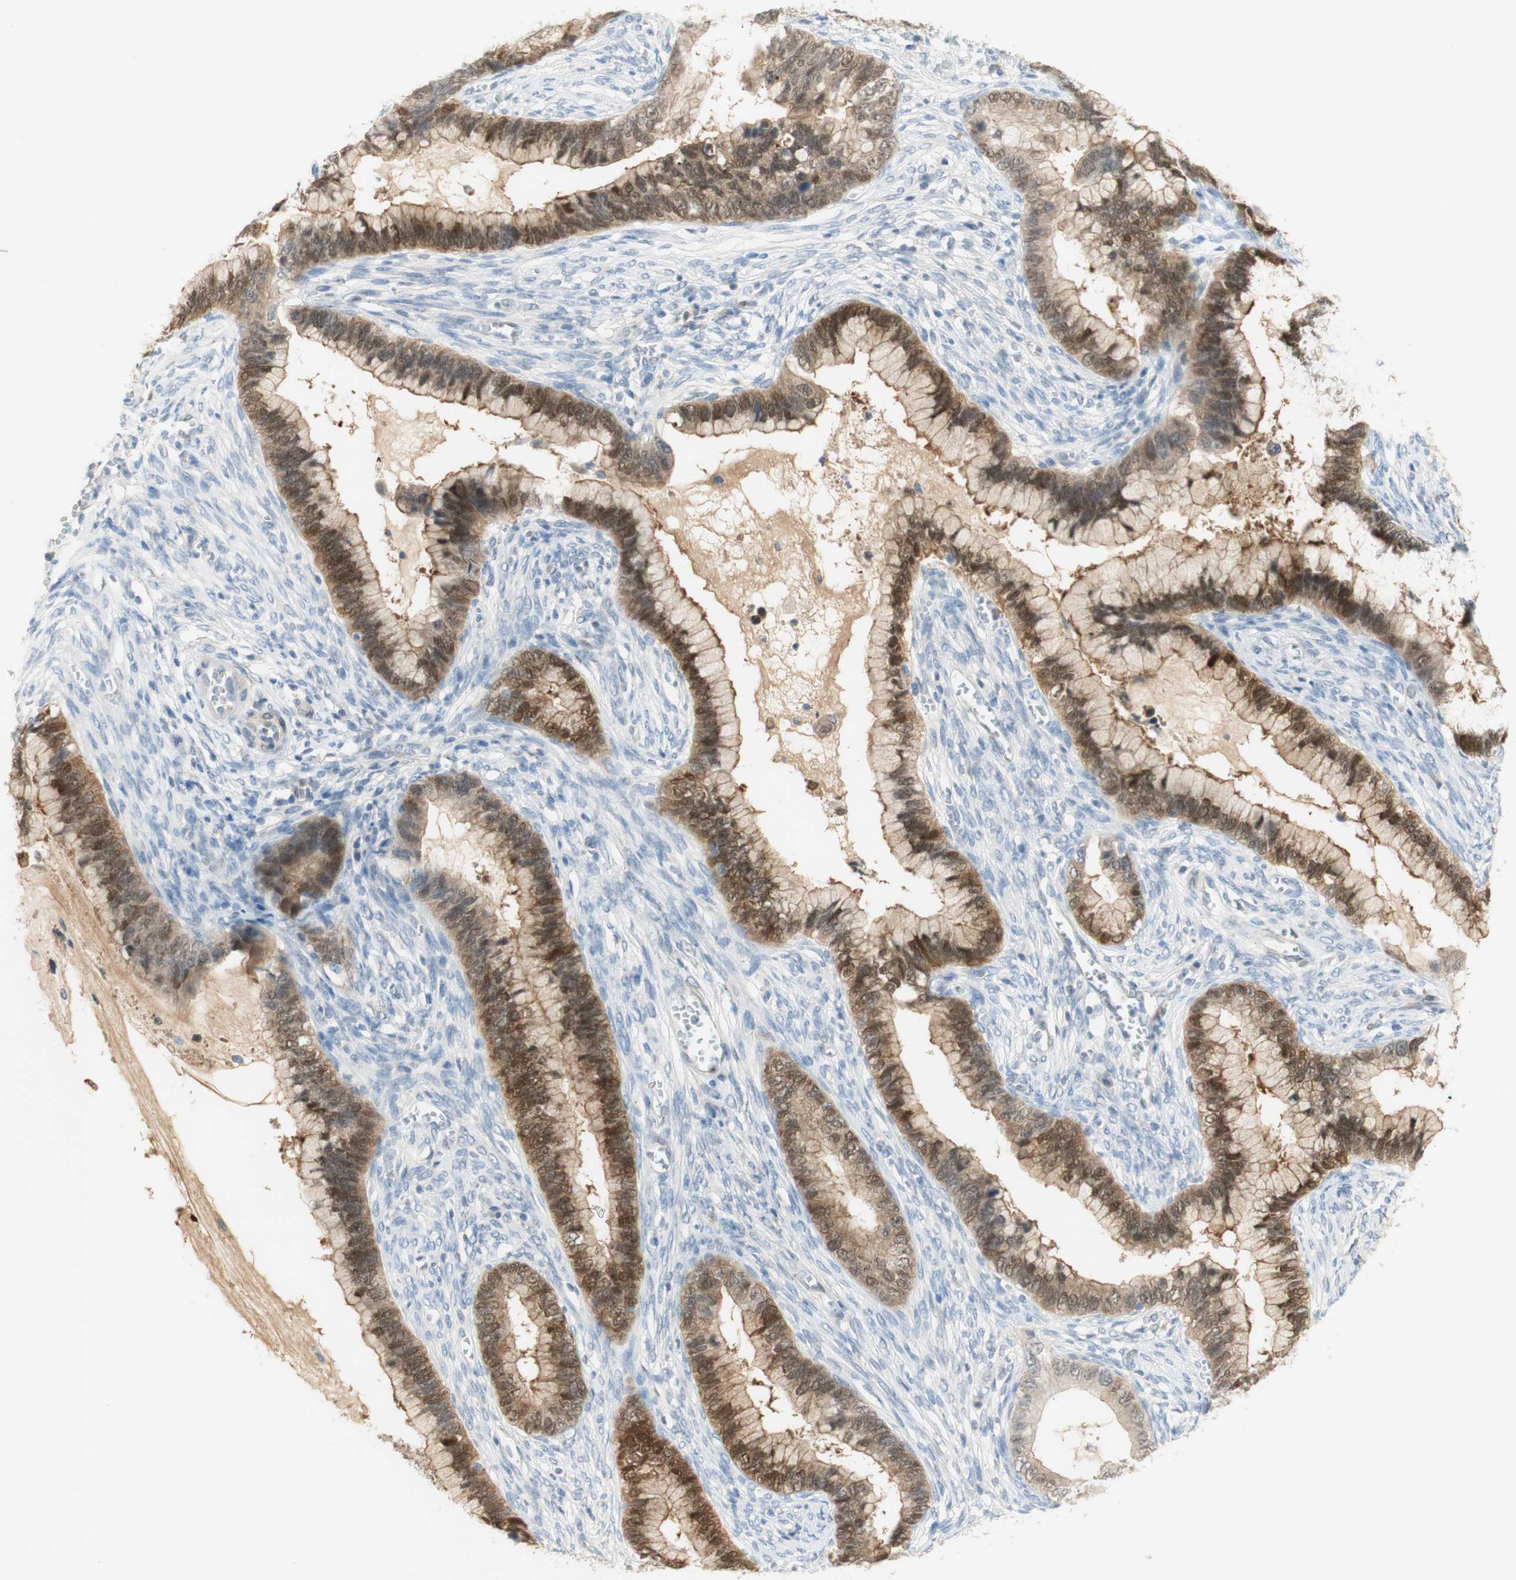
{"staining": {"intensity": "moderate", "quantity": ">75%", "location": "cytoplasmic/membranous,nuclear"}, "tissue": "cervical cancer", "cell_type": "Tumor cells", "image_type": "cancer", "snomed": [{"axis": "morphology", "description": "Adenocarcinoma, NOS"}, {"axis": "topography", "description": "Cervix"}], "caption": "Immunohistochemical staining of human cervical cancer demonstrates moderate cytoplasmic/membranous and nuclear protein expression in approximately >75% of tumor cells. (DAB = brown stain, brightfield microscopy at high magnification).", "gene": "SELENBP1", "patient": {"sex": "female", "age": 44}}